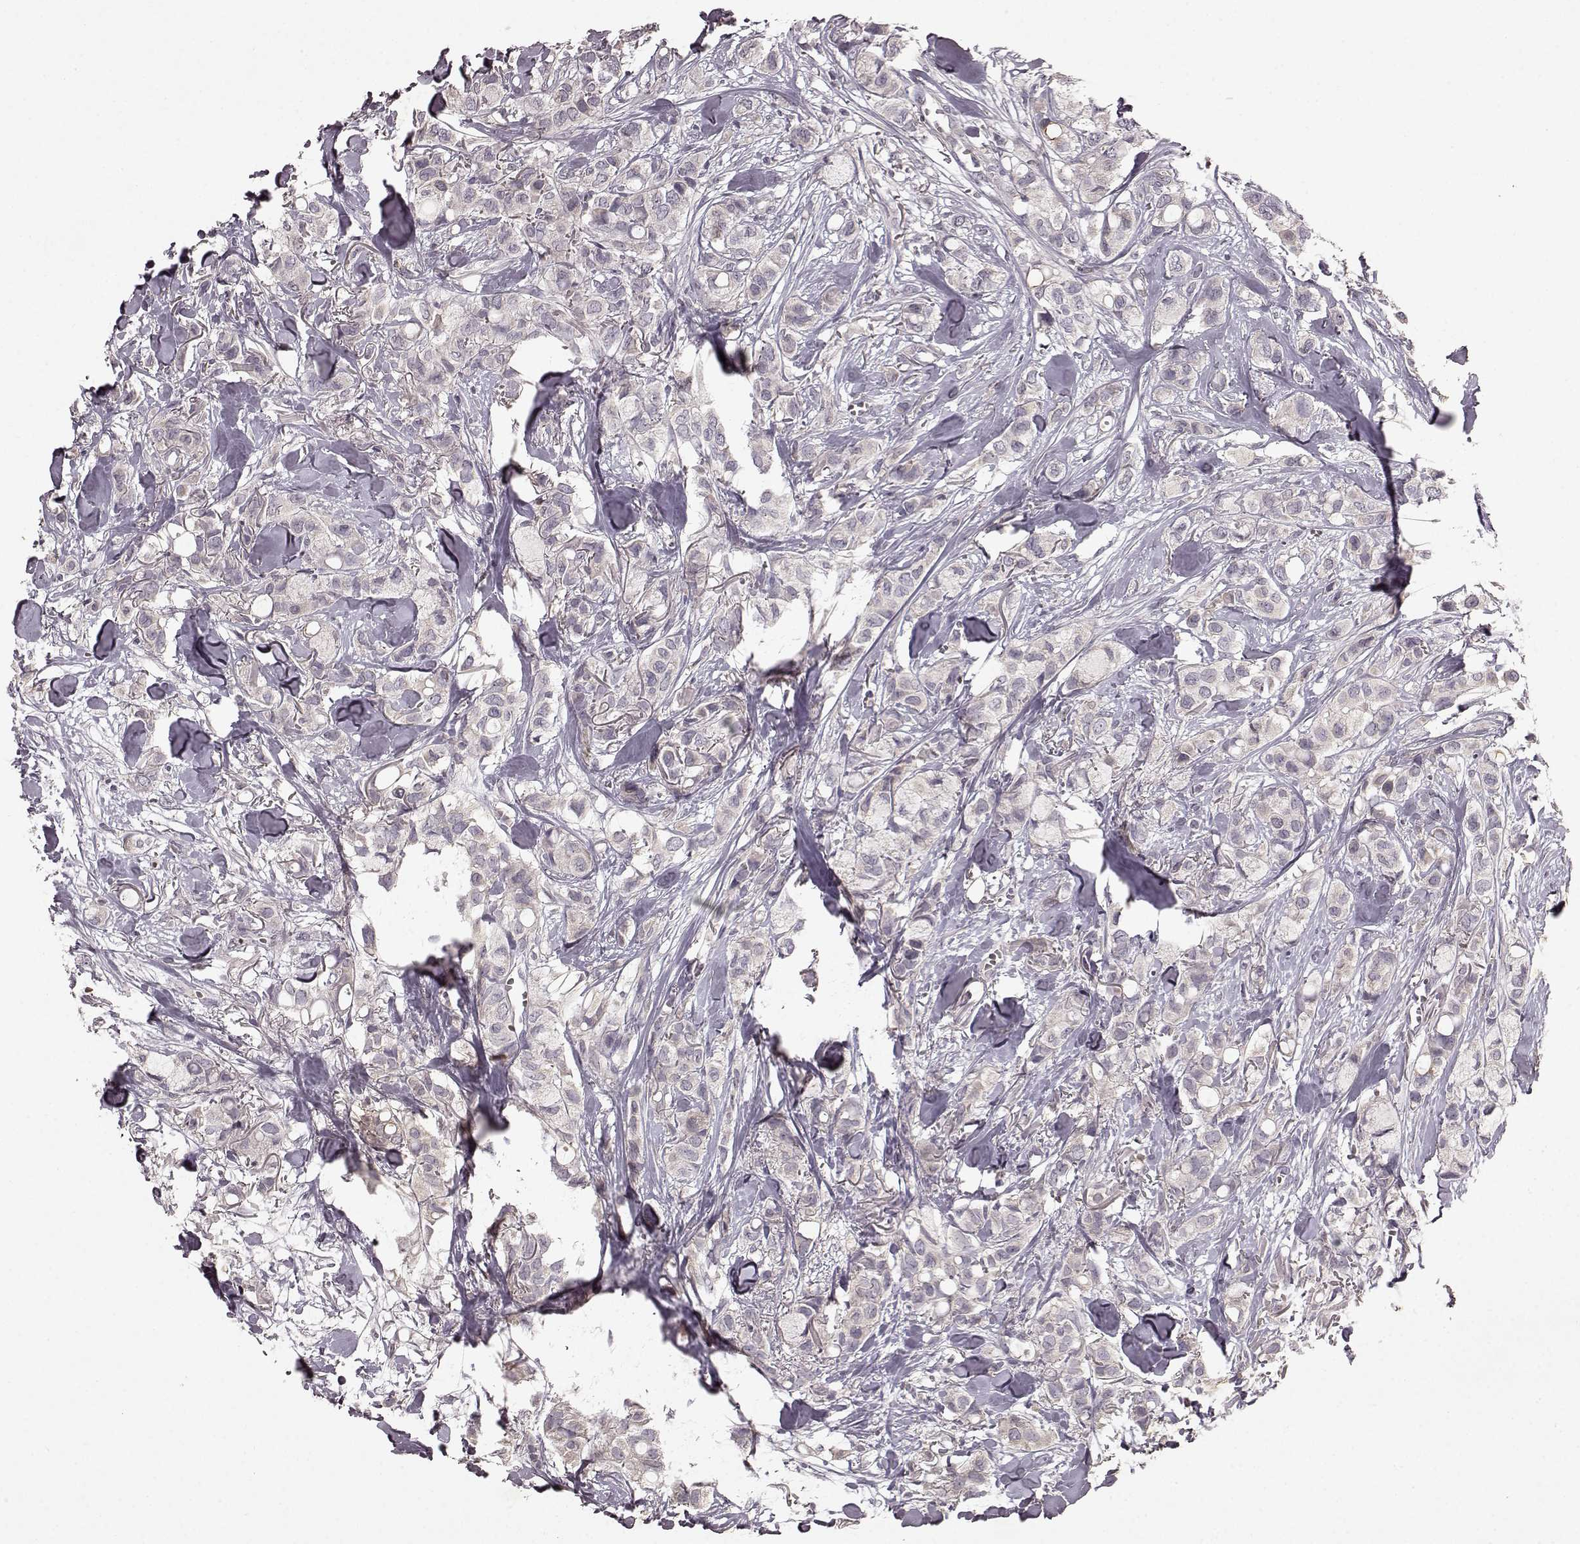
{"staining": {"intensity": "negative", "quantity": "none", "location": "none"}, "tissue": "breast cancer", "cell_type": "Tumor cells", "image_type": "cancer", "snomed": [{"axis": "morphology", "description": "Duct carcinoma"}, {"axis": "topography", "description": "Breast"}], "caption": "Human breast cancer (invasive ductal carcinoma) stained for a protein using immunohistochemistry shows no positivity in tumor cells.", "gene": "SLC22A18", "patient": {"sex": "female", "age": 85}}